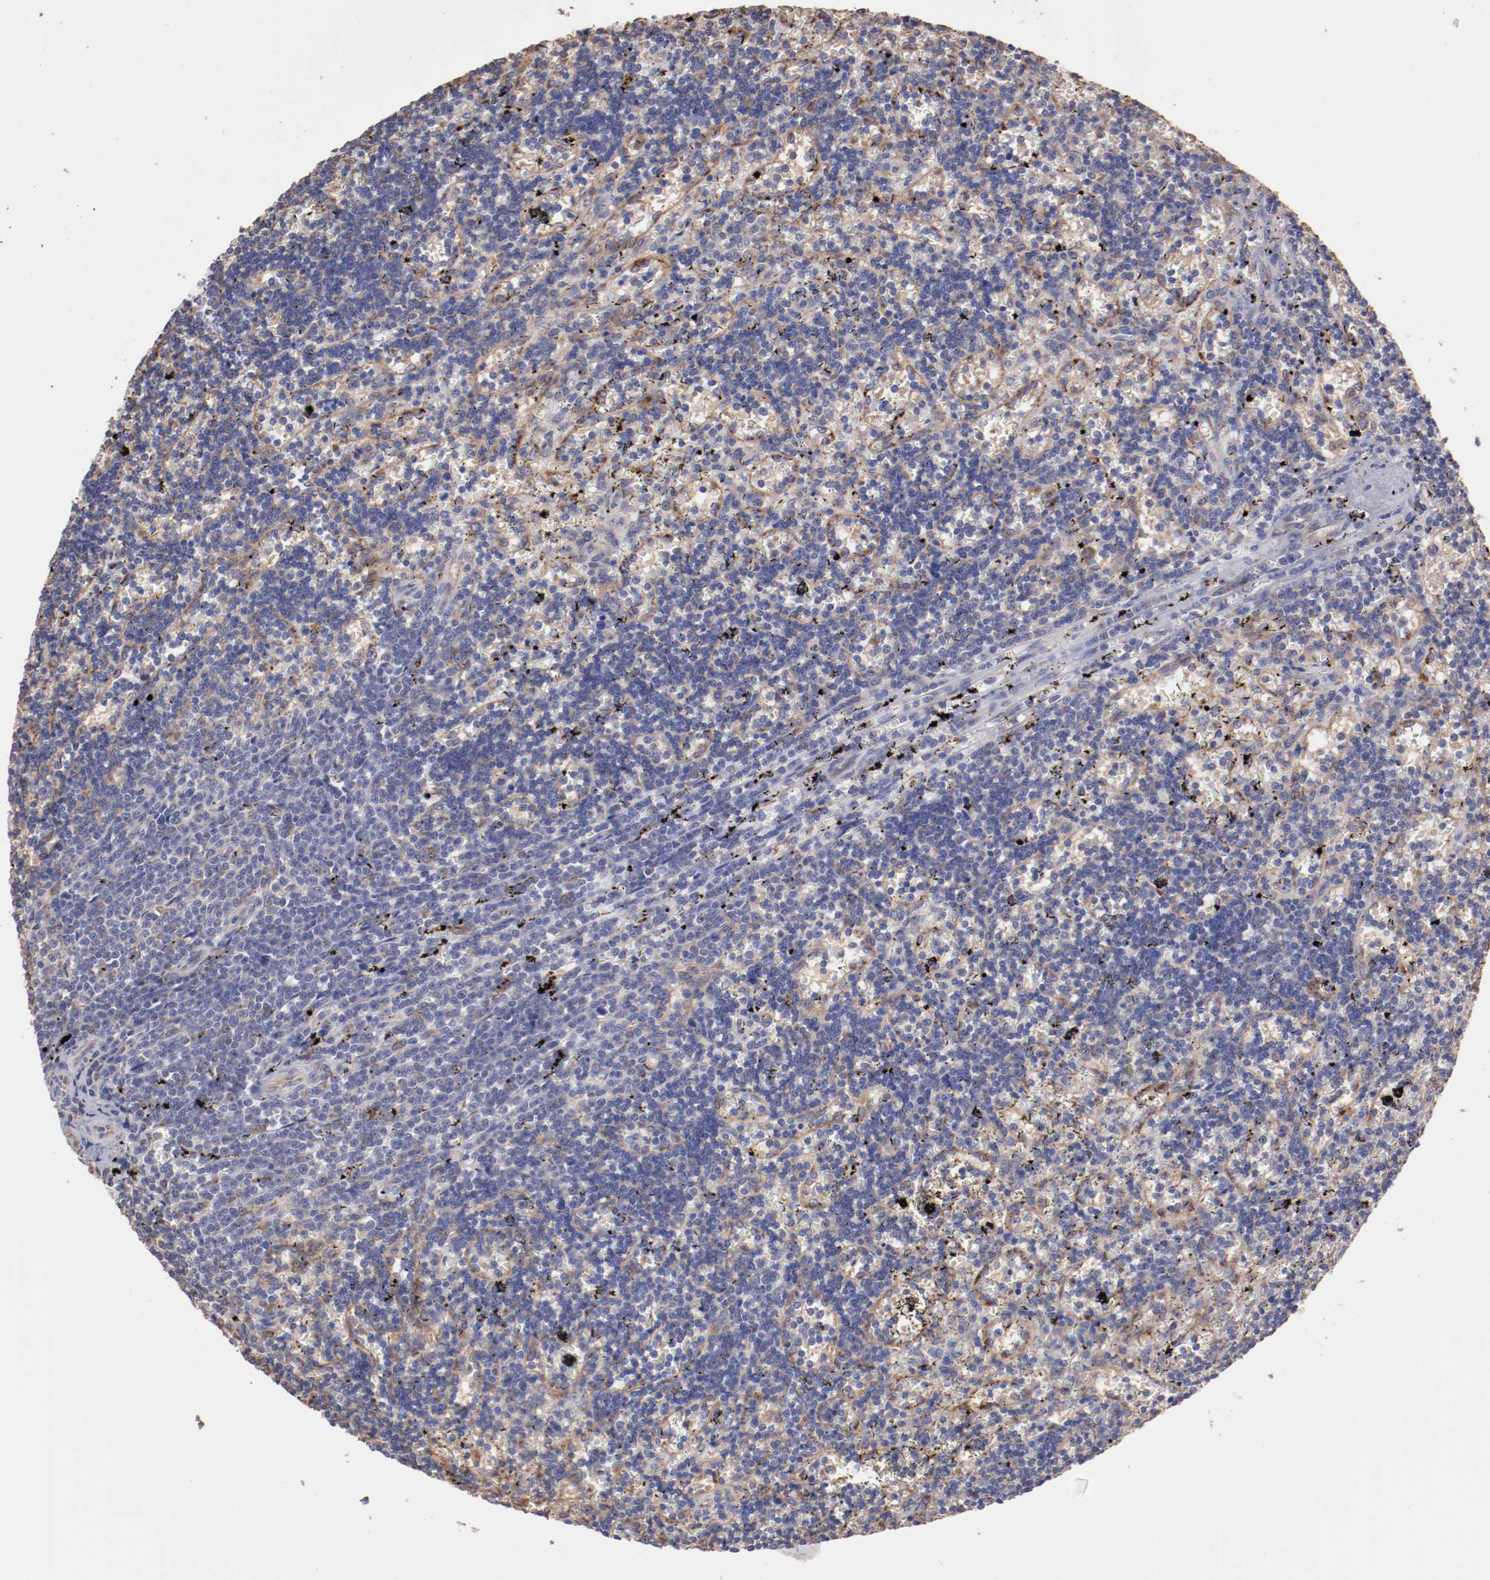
{"staining": {"intensity": "negative", "quantity": "none", "location": "none"}, "tissue": "lymphoma", "cell_type": "Tumor cells", "image_type": "cancer", "snomed": [{"axis": "morphology", "description": "Malignant lymphoma, non-Hodgkin's type, Low grade"}, {"axis": "topography", "description": "Spleen"}], "caption": "Immunohistochemistry photomicrograph of neoplastic tissue: lymphoma stained with DAB shows no significant protein positivity in tumor cells.", "gene": "NFKBIE", "patient": {"sex": "male", "age": 60}}